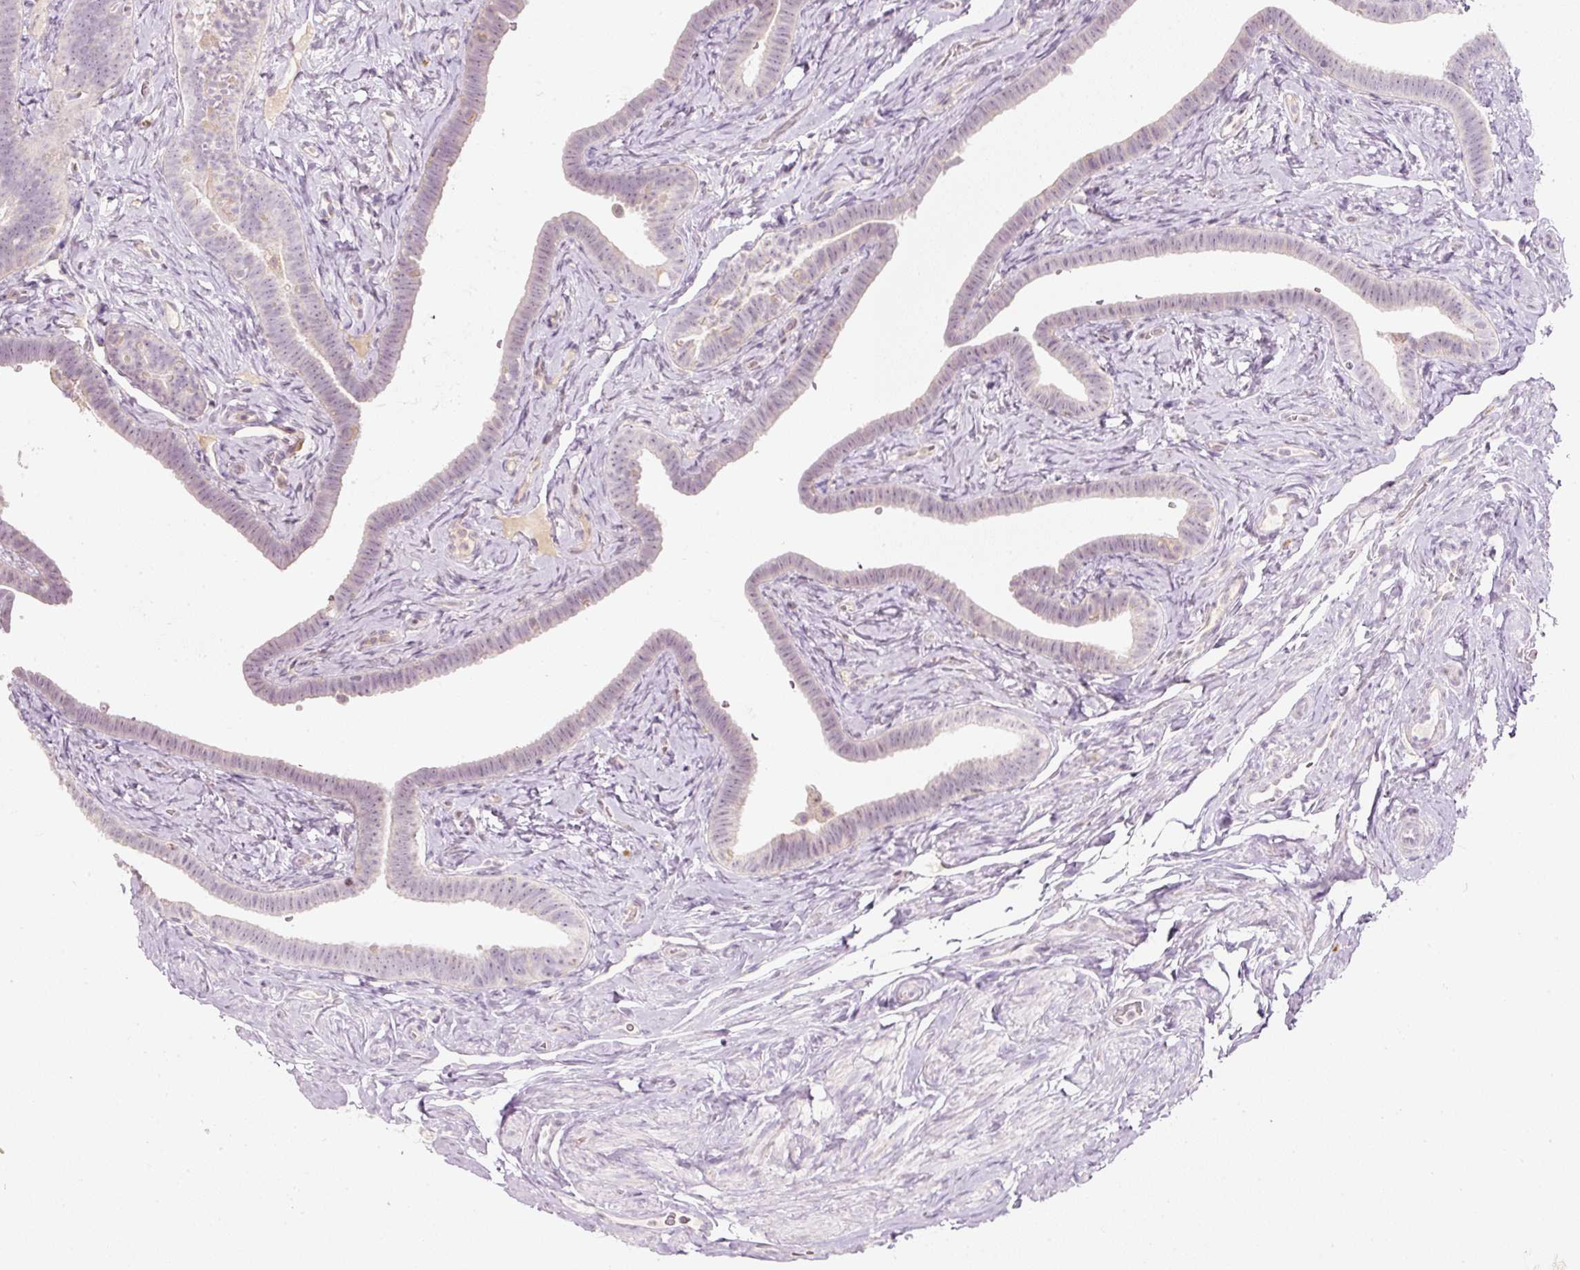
{"staining": {"intensity": "negative", "quantity": "none", "location": "none"}, "tissue": "fallopian tube", "cell_type": "Glandular cells", "image_type": "normal", "snomed": [{"axis": "morphology", "description": "Normal tissue, NOS"}, {"axis": "topography", "description": "Fallopian tube"}], "caption": "This is an immunohistochemistry micrograph of normal human fallopian tube. There is no staining in glandular cells.", "gene": "RNF39", "patient": {"sex": "female", "age": 69}}